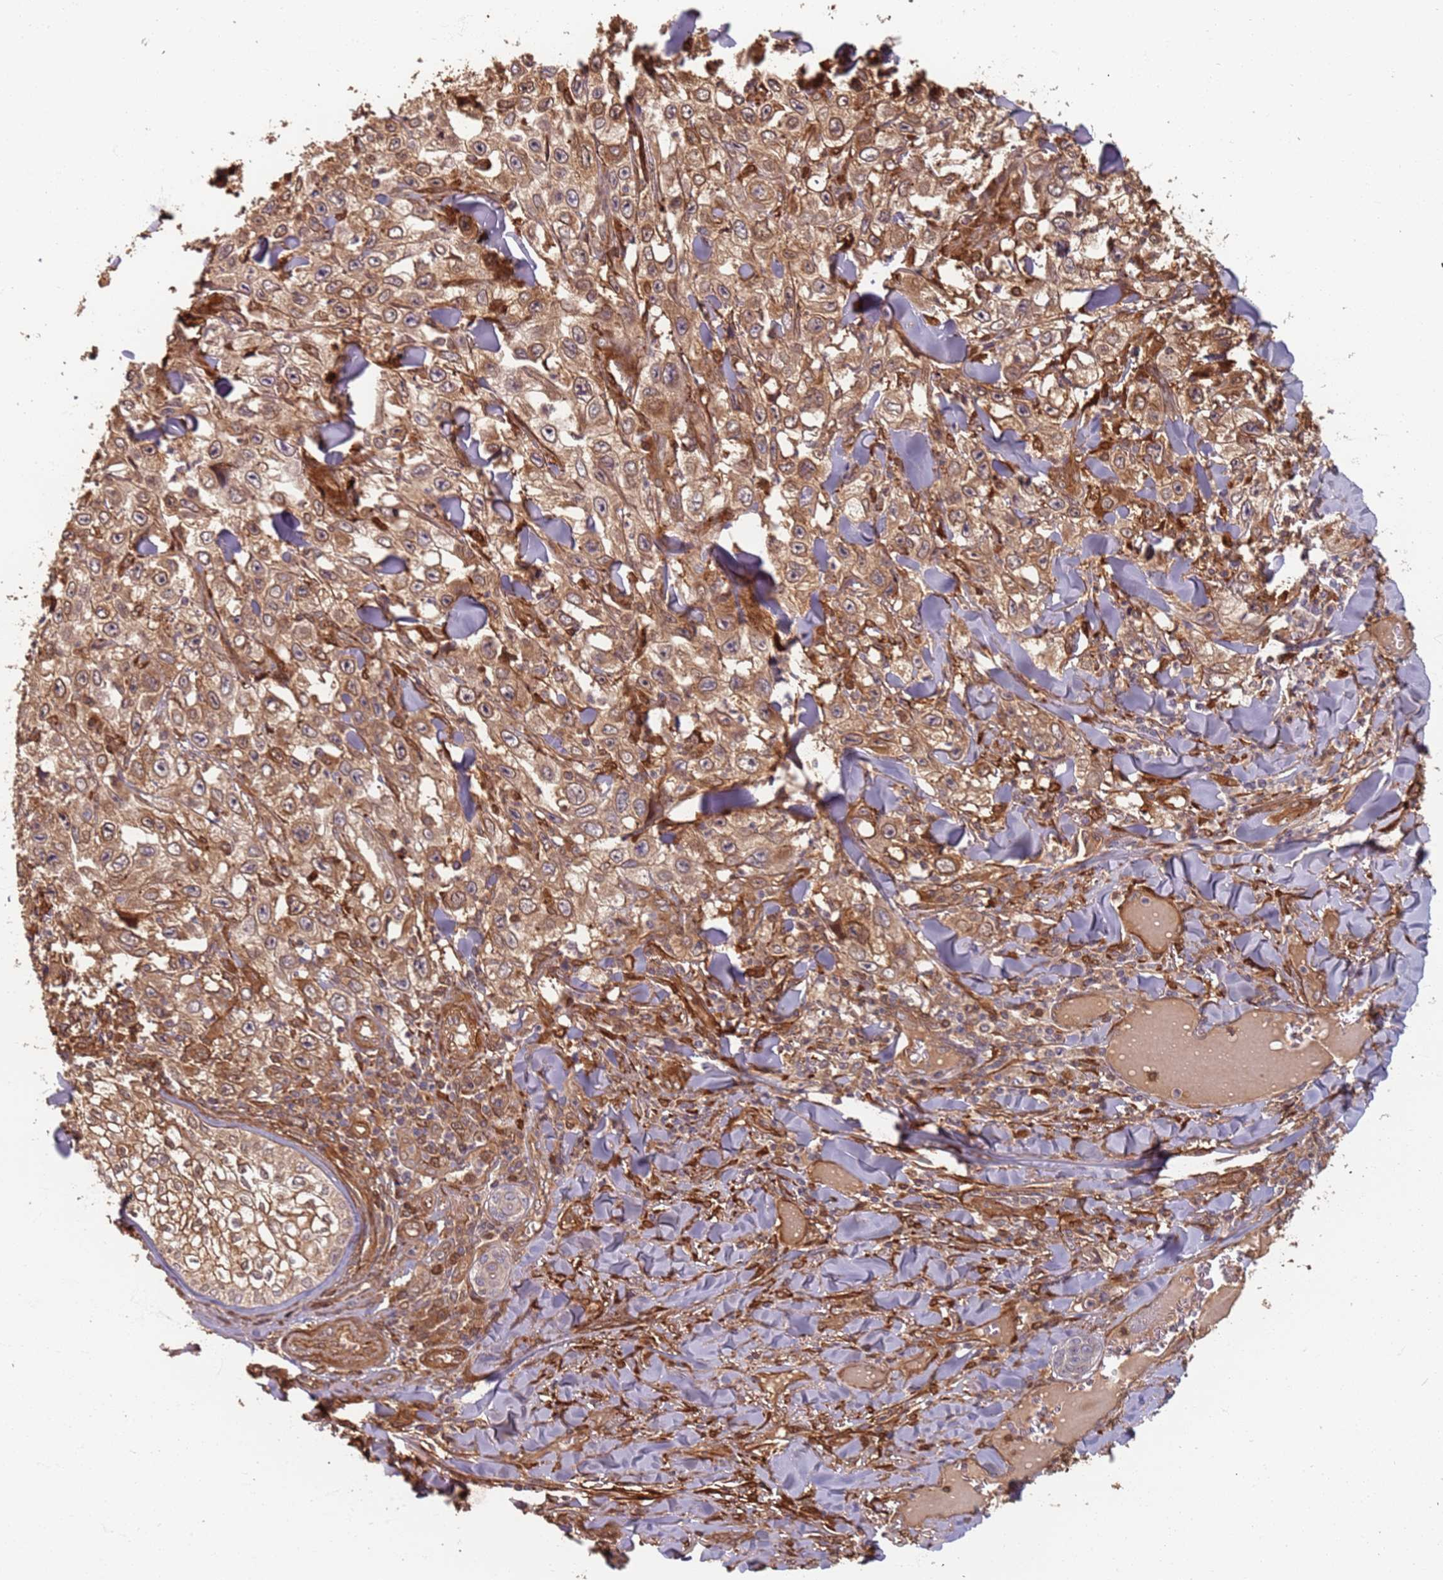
{"staining": {"intensity": "weak", "quantity": "25%-75%", "location": "cytoplasmic/membranous"}, "tissue": "skin cancer", "cell_type": "Tumor cells", "image_type": "cancer", "snomed": [{"axis": "morphology", "description": "Squamous cell carcinoma, NOS"}, {"axis": "topography", "description": "Skin"}], "caption": "Skin cancer stained with a protein marker shows weak staining in tumor cells.", "gene": "SDCCAG8", "patient": {"sex": "male", "age": 82}}